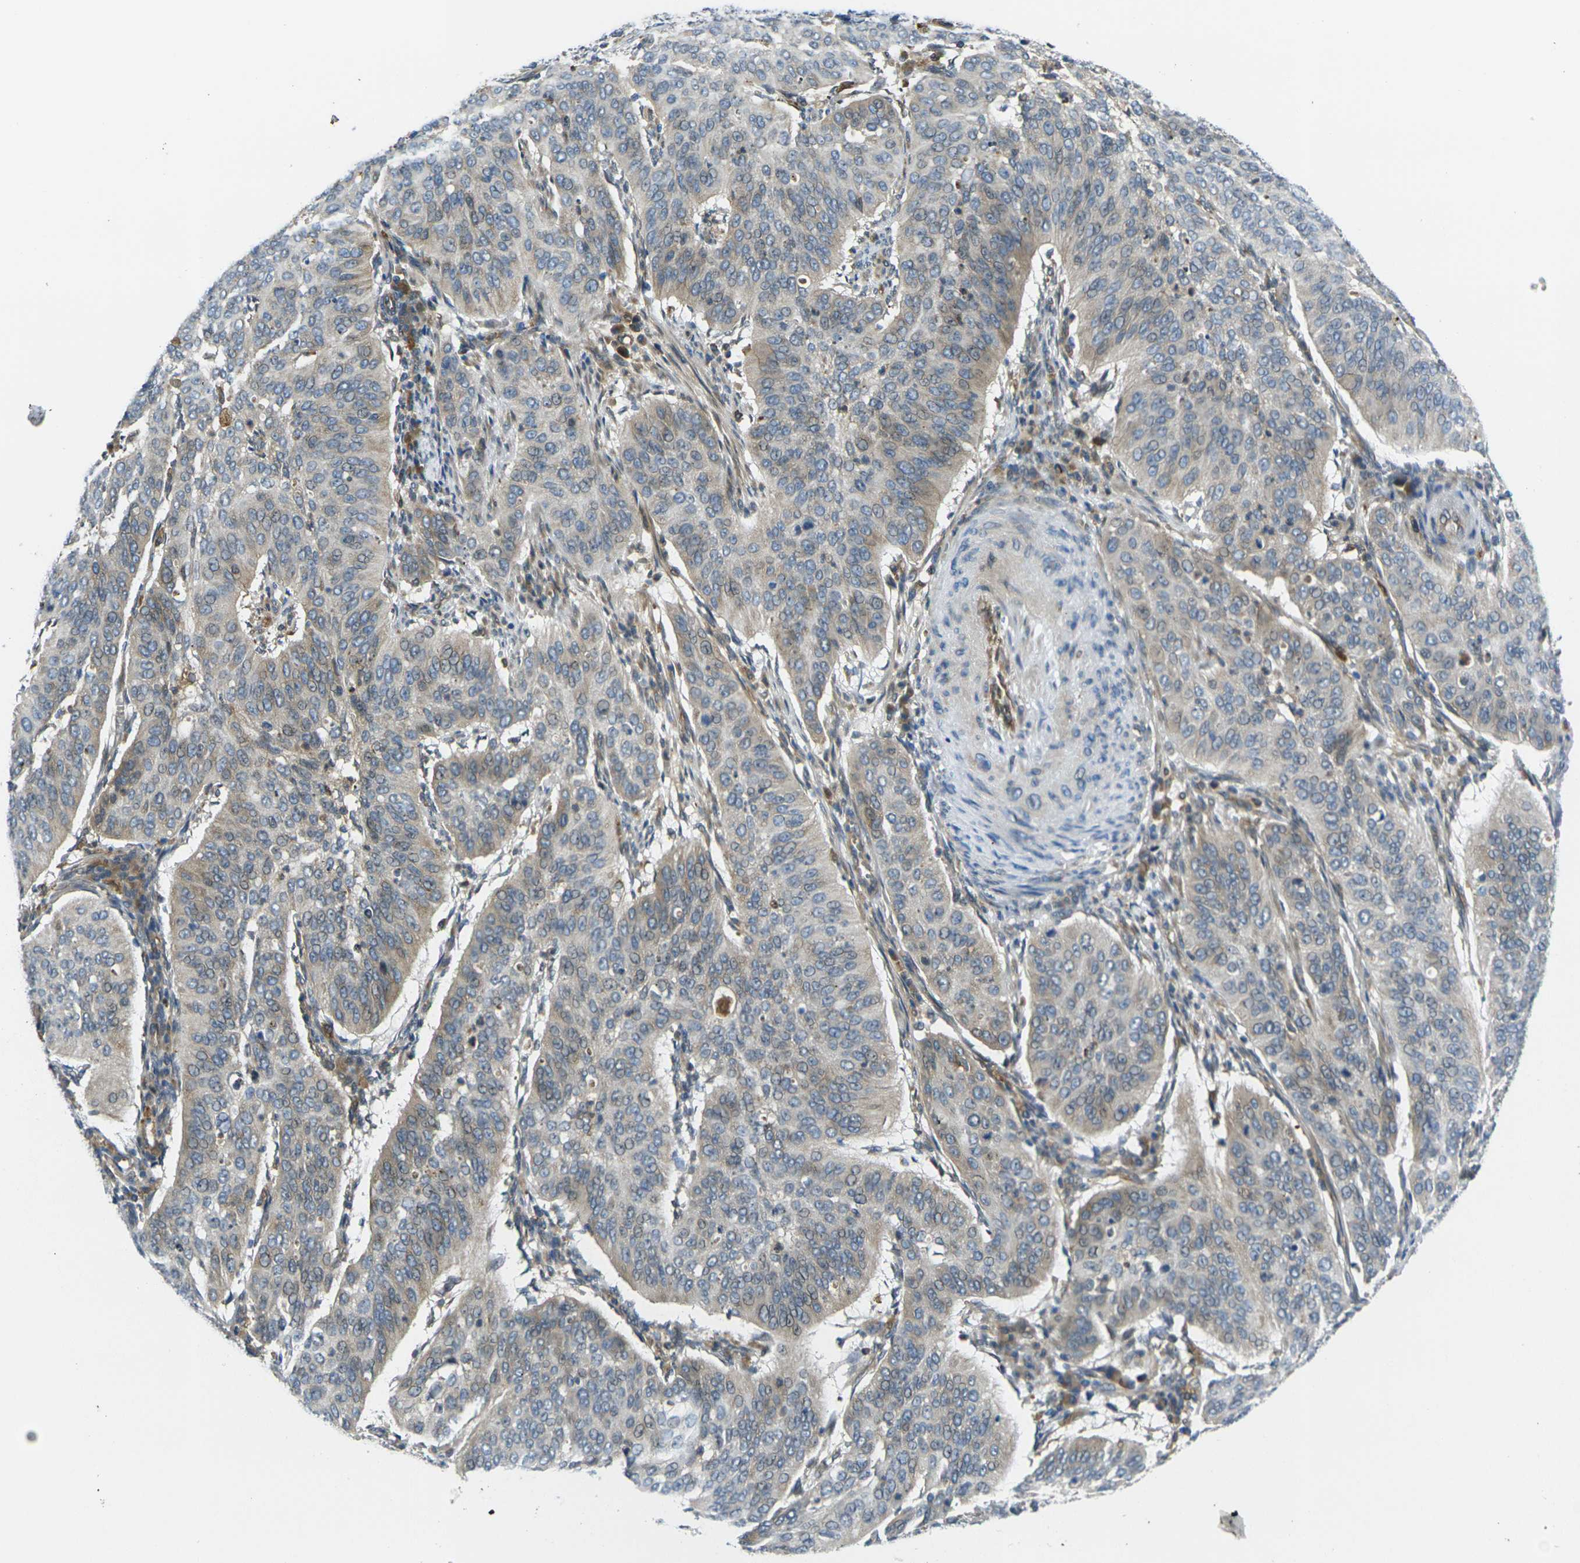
{"staining": {"intensity": "weak", "quantity": ">75%", "location": "cytoplasmic/membranous"}, "tissue": "cervical cancer", "cell_type": "Tumor cells", "image_type": "cancer", "snomed": [{"axis": "morphology", "description": "Normal tissue, NOS"}, {"axis": "morphology", "description": "Squamous cell carcinoma, NOS"}, {"axis": "topography", "description": "Cervix"}], "caption": "Squamous cell carcinoma (cervical) was stained to show a protein in brown. There is low levels of weak cytoplasmic/membranous staining in approximately >75% of tumor cells. The protein is stained brown, and the nuclei are stained in blue (DAB (3,3'-diaminobenzidine) IHC with brightfield microscopy, high magnification).", "gene": "FZD1", "patient": {"sex": "female", "age": 39}}